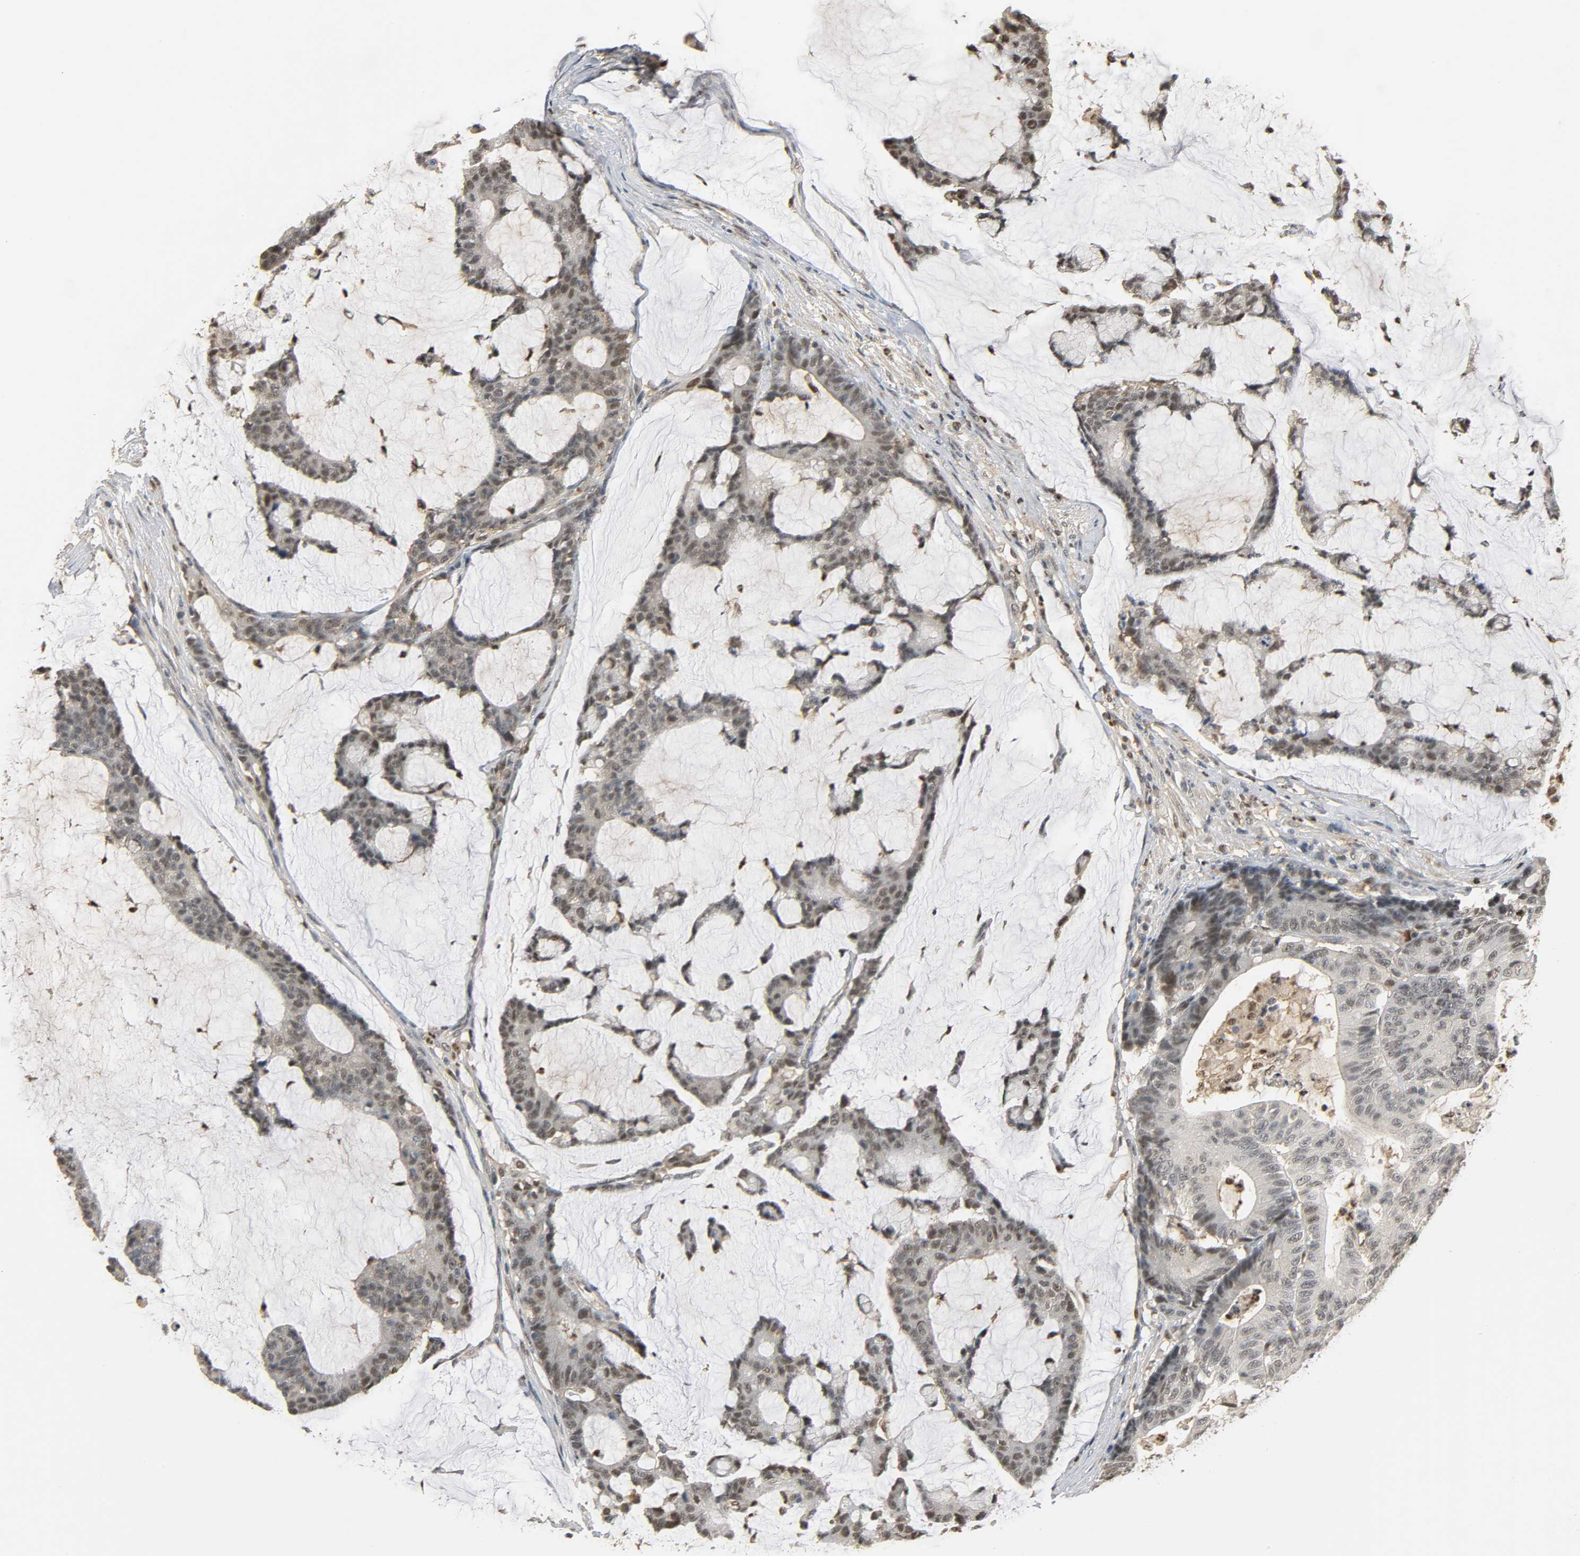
{"staining": {"intensity": "negative", "quantity": "none", "location": "none"}, "tissue": "colorectal cancer", "cell_type": "Tumor cells", "image_type": "cancer", "snomed": [{"axis": "morphology", "description": "Adenocarcinoma, NOS"}, {"axis": "topography", "description": "Colon"}], "caption": "The immunohistochemistry histopathology image has no significant staining in tumor cells of colorectal cancer (adenocarcinoma) tissue.", "gene": "ZFPM2", "patient": {"sex": "female", "age": 84}}